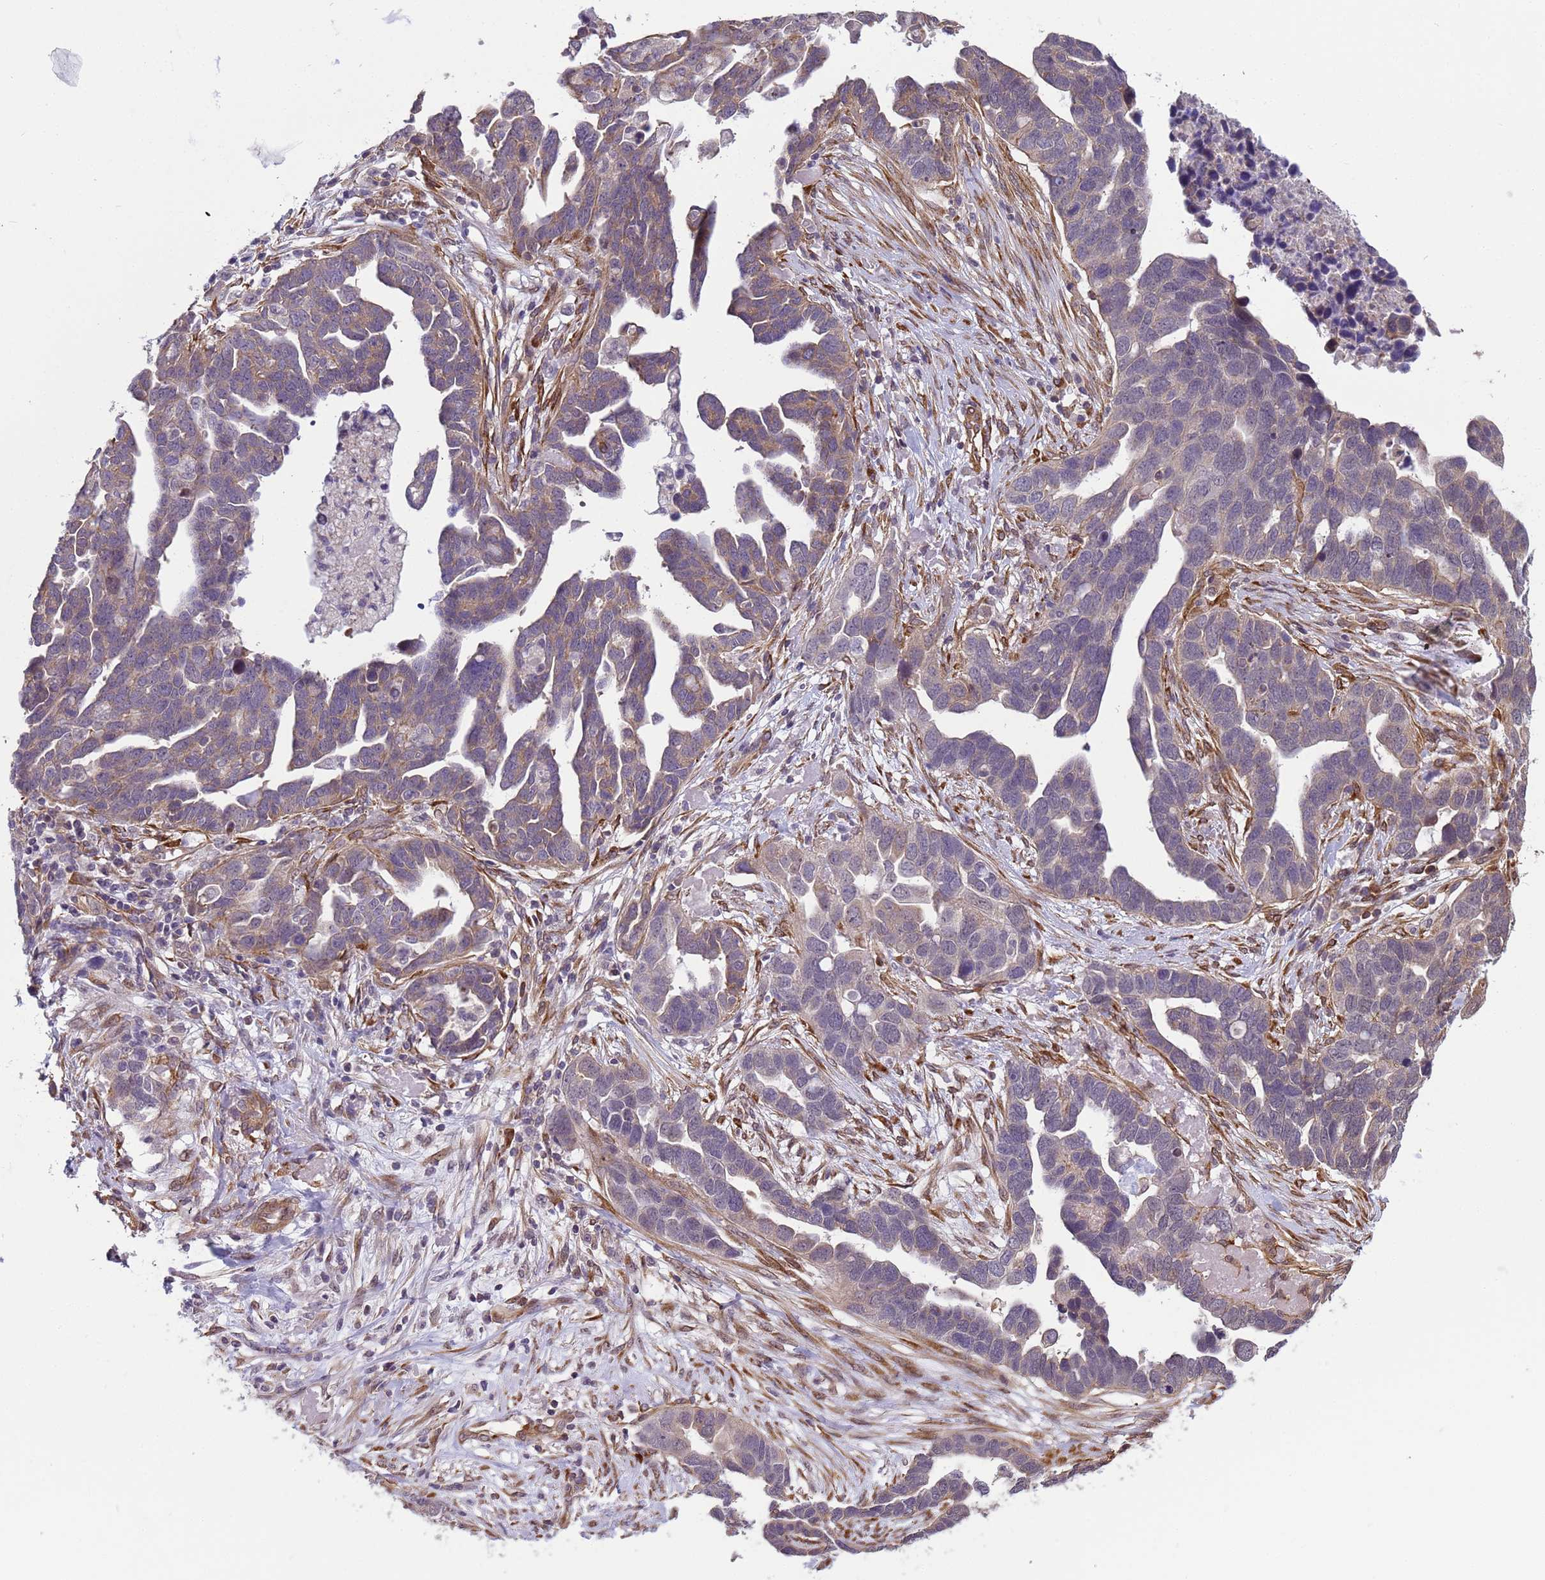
{"staining": {"intensity": "weak", "quantity": "<25%", "location": "cytoplasmic/membranous"}, "tissue": "ovarian cancer", "cell_type": "Tumor cells", "image_type": "cancer", "snomed": [{"axis": "morphology", "description": "Cystadenocarcinoma, serous, NOS"}, {"axis": "topography", "description": "Ovary"}], "caption": "Tumor cells are negative for brown protein staining in serous cystadenocarcinoma (ovarian).", "gene": "ITGB4", "patient": {"sex": "female", "age": 54}}